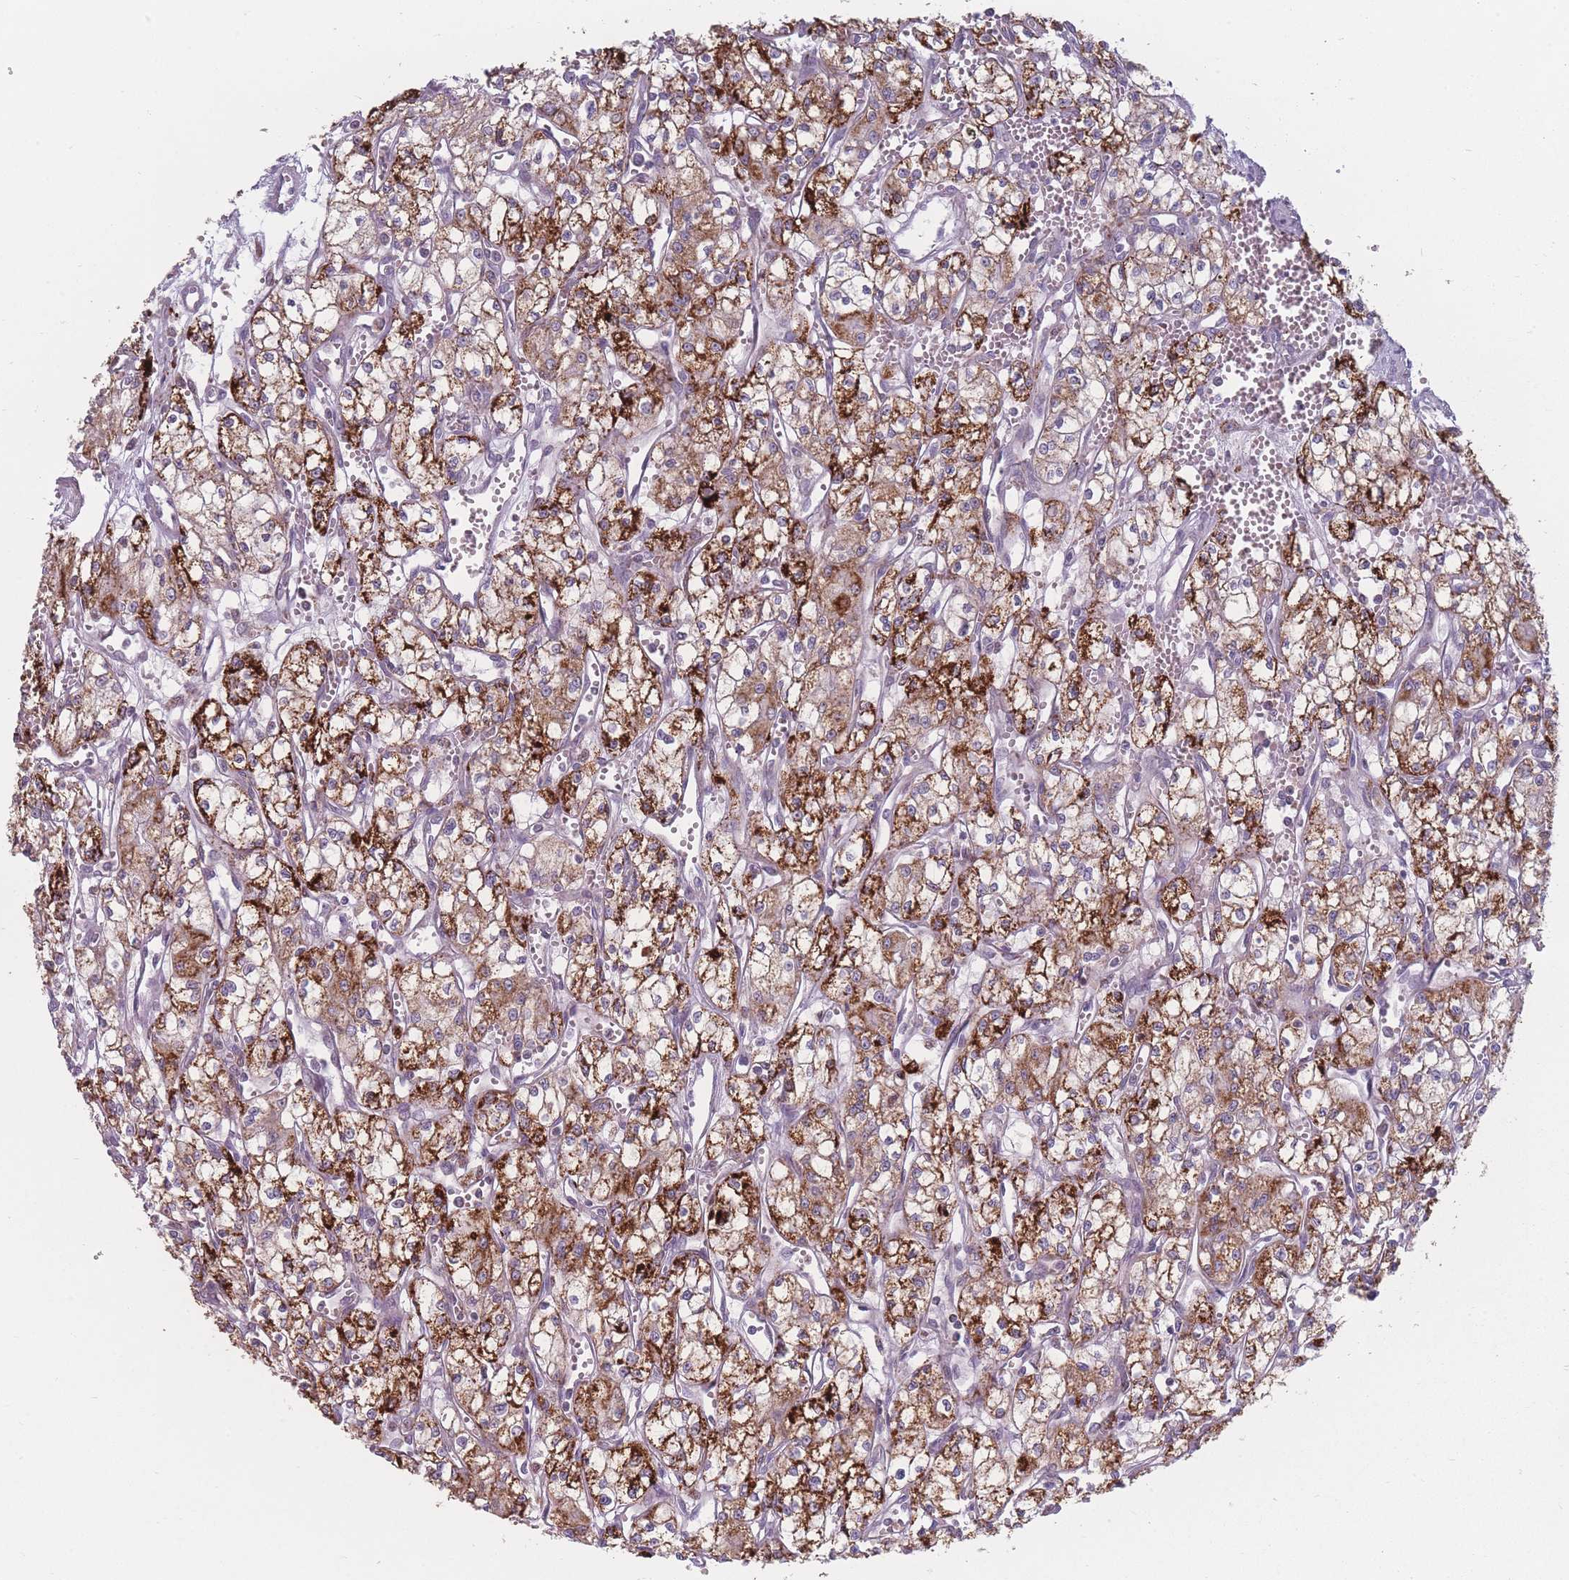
{"staining": {"intensity": "strong", "quantity": ">75%", "location": "cytoplasmic/membranous"}, "tissue": "renal cancer", "cell_type": "Tumor cells", "image_type": "cancer", "snomed": [{"axis": "morphology", "description": "Adenocarcinoma, NOS"}, {"axis": "topography", "description": "Kidney"}], "caption": "Renal adenocarcinoma stained with a protein marker reveals strong staining in tumor cells.", "gene": "PEX11B", "patient": {"sex": "male", "age": 59}}